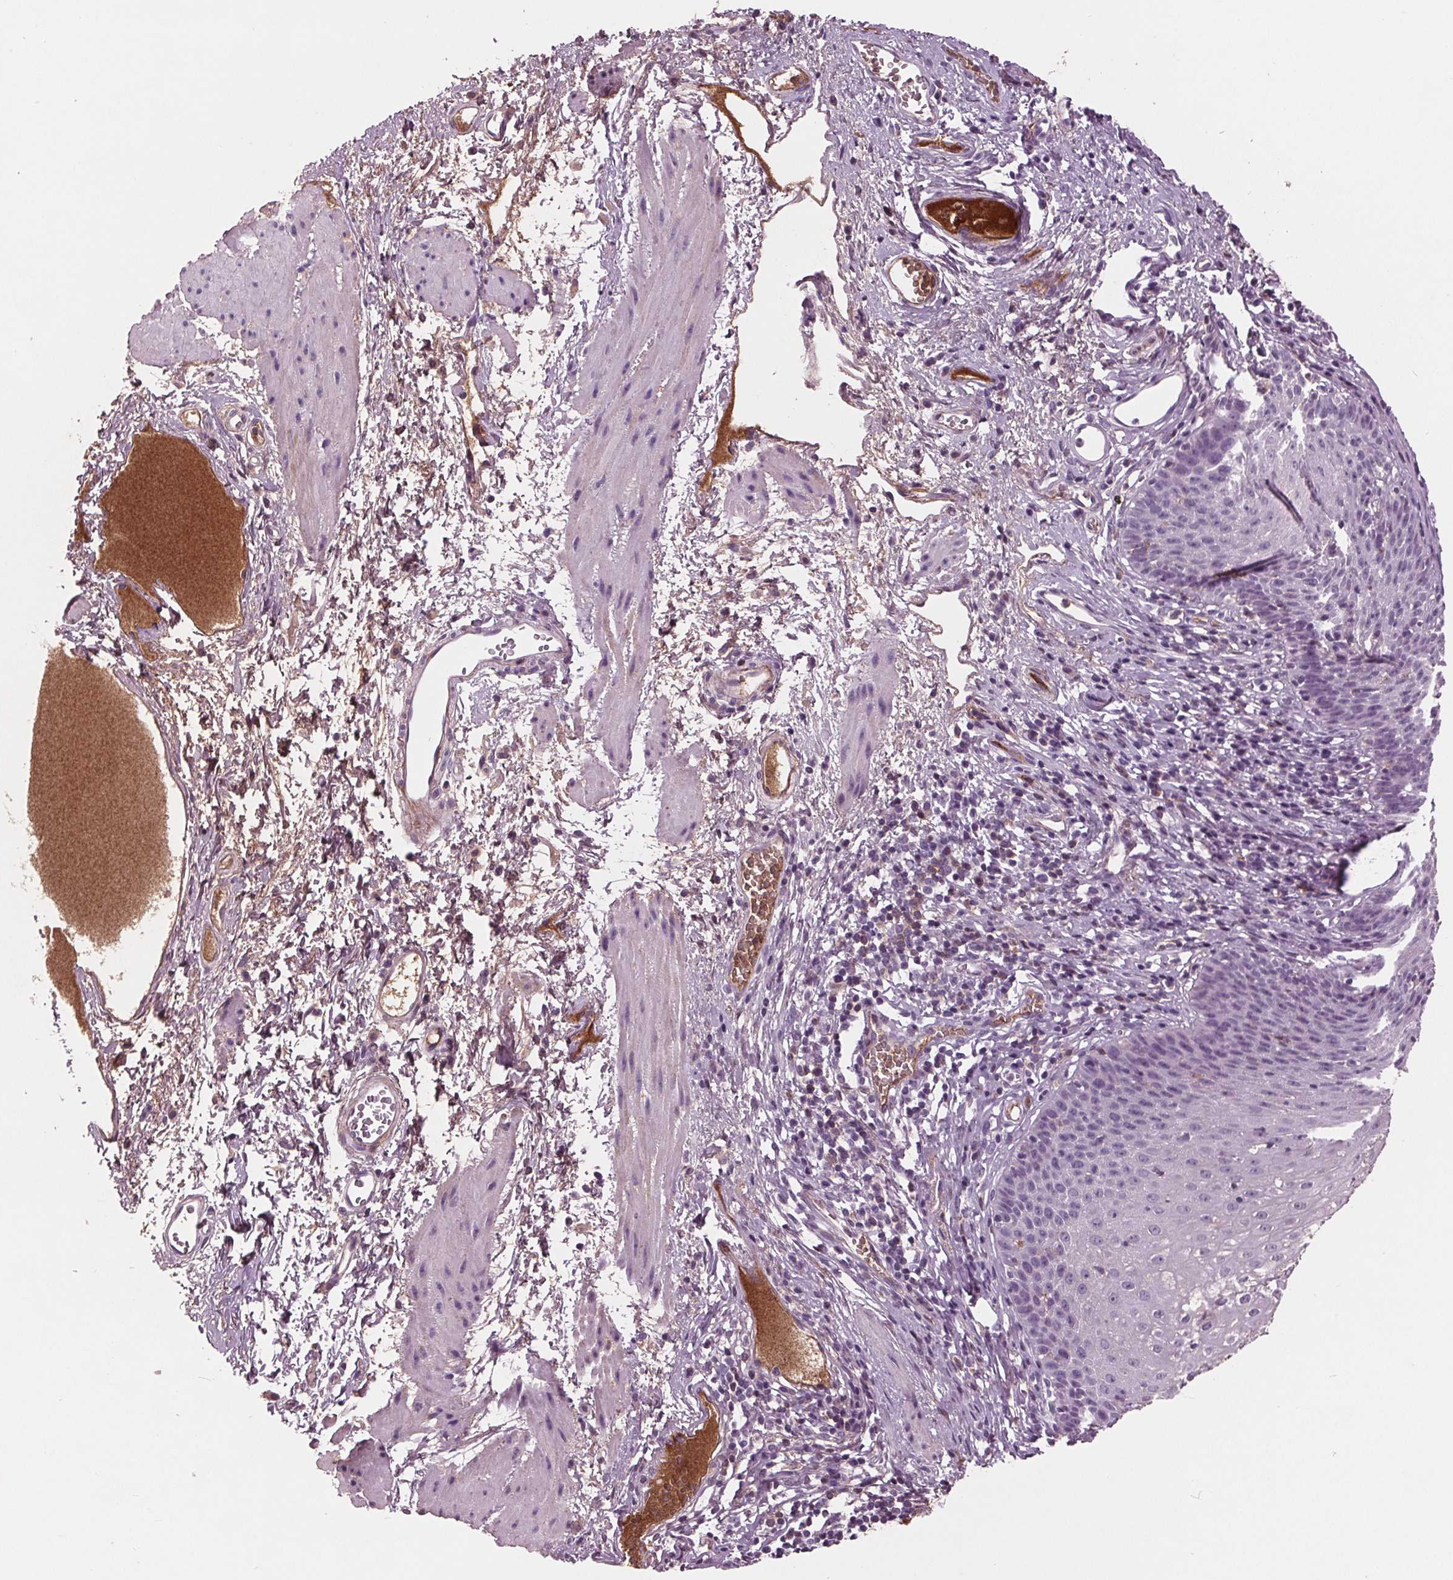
{"staining": {"intensity": "negative", "quantity": "none", "location": "none"}, "tissue": "esophagus", "cell_type": "Squamous epithelial cells", "image_type": "normal", "snomed": [{"axis": "morphology", "description": "Normal tissue, NOS"}, {"axis": "topography", "description": "Esophagus"}], "caption": "Immunohistochemistry photomicrograph of unremarkable human esophagus stained for a protein (brown), which reveals no positivity in squamous epithelial cells.", "gene": "C6", "patient": {"sex": "male", "age": 72}}